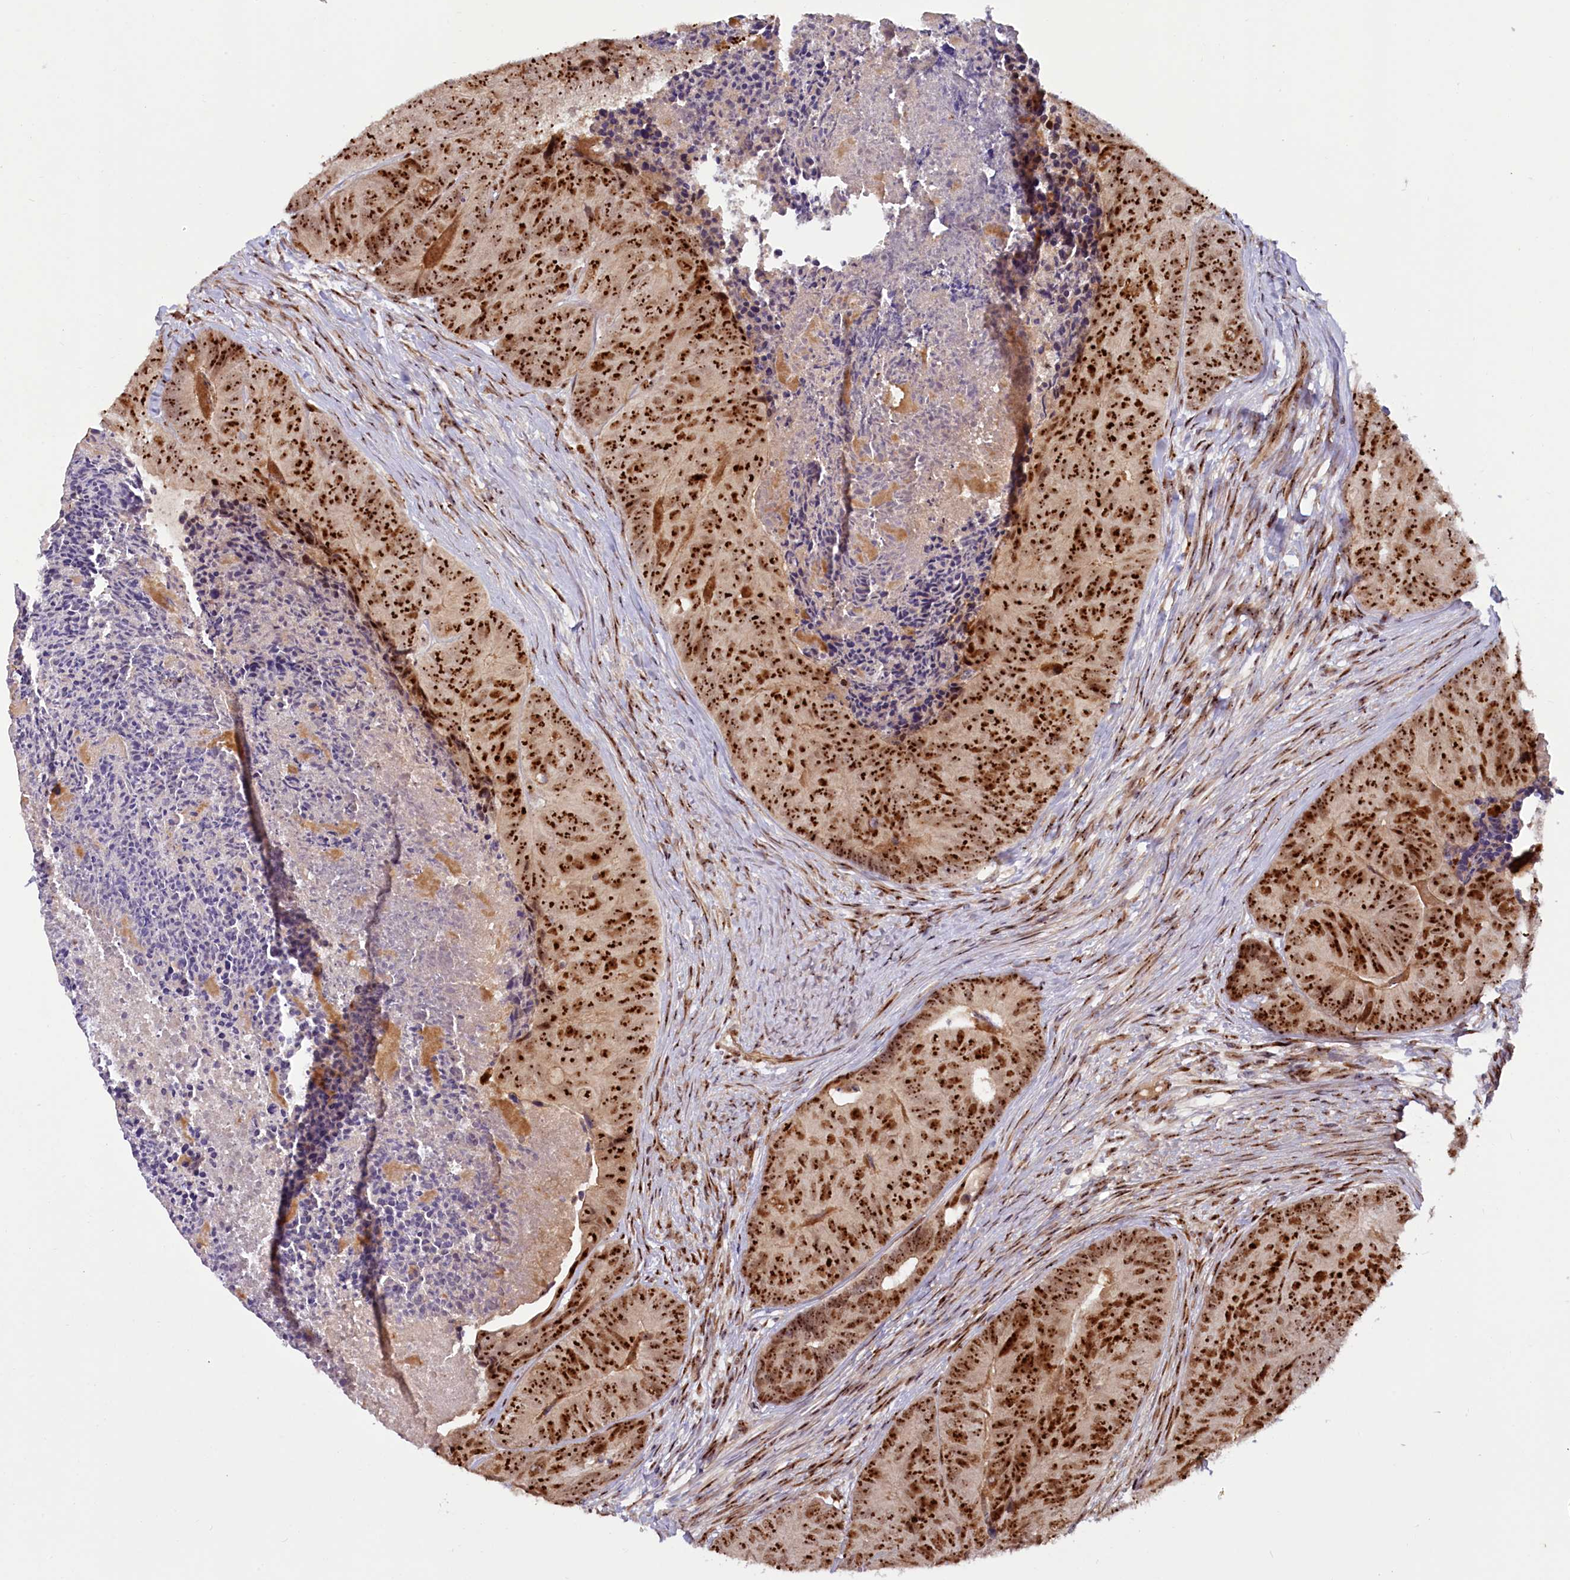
{"staining": {"intensity": "strong", "quantity": ">75%", "location": "nuclear"}, "tissue": "colorectal cancer", "cell_type": "Tumor cells", "image_type": "cancer", "snomed": [{"axis": "morphology", "description": "Adenocarcinoma, NOS"}, {"axis": "topography", "description": "Colon"}], "caption": "Human colorectal cancer (adenocarcinoma) stained for a protein (brown) shows strong nuclear positive staining in approximately >75% of tumor cells.", "gene": "TCOF1", "patient": {"sex": "female", "age": 67}}